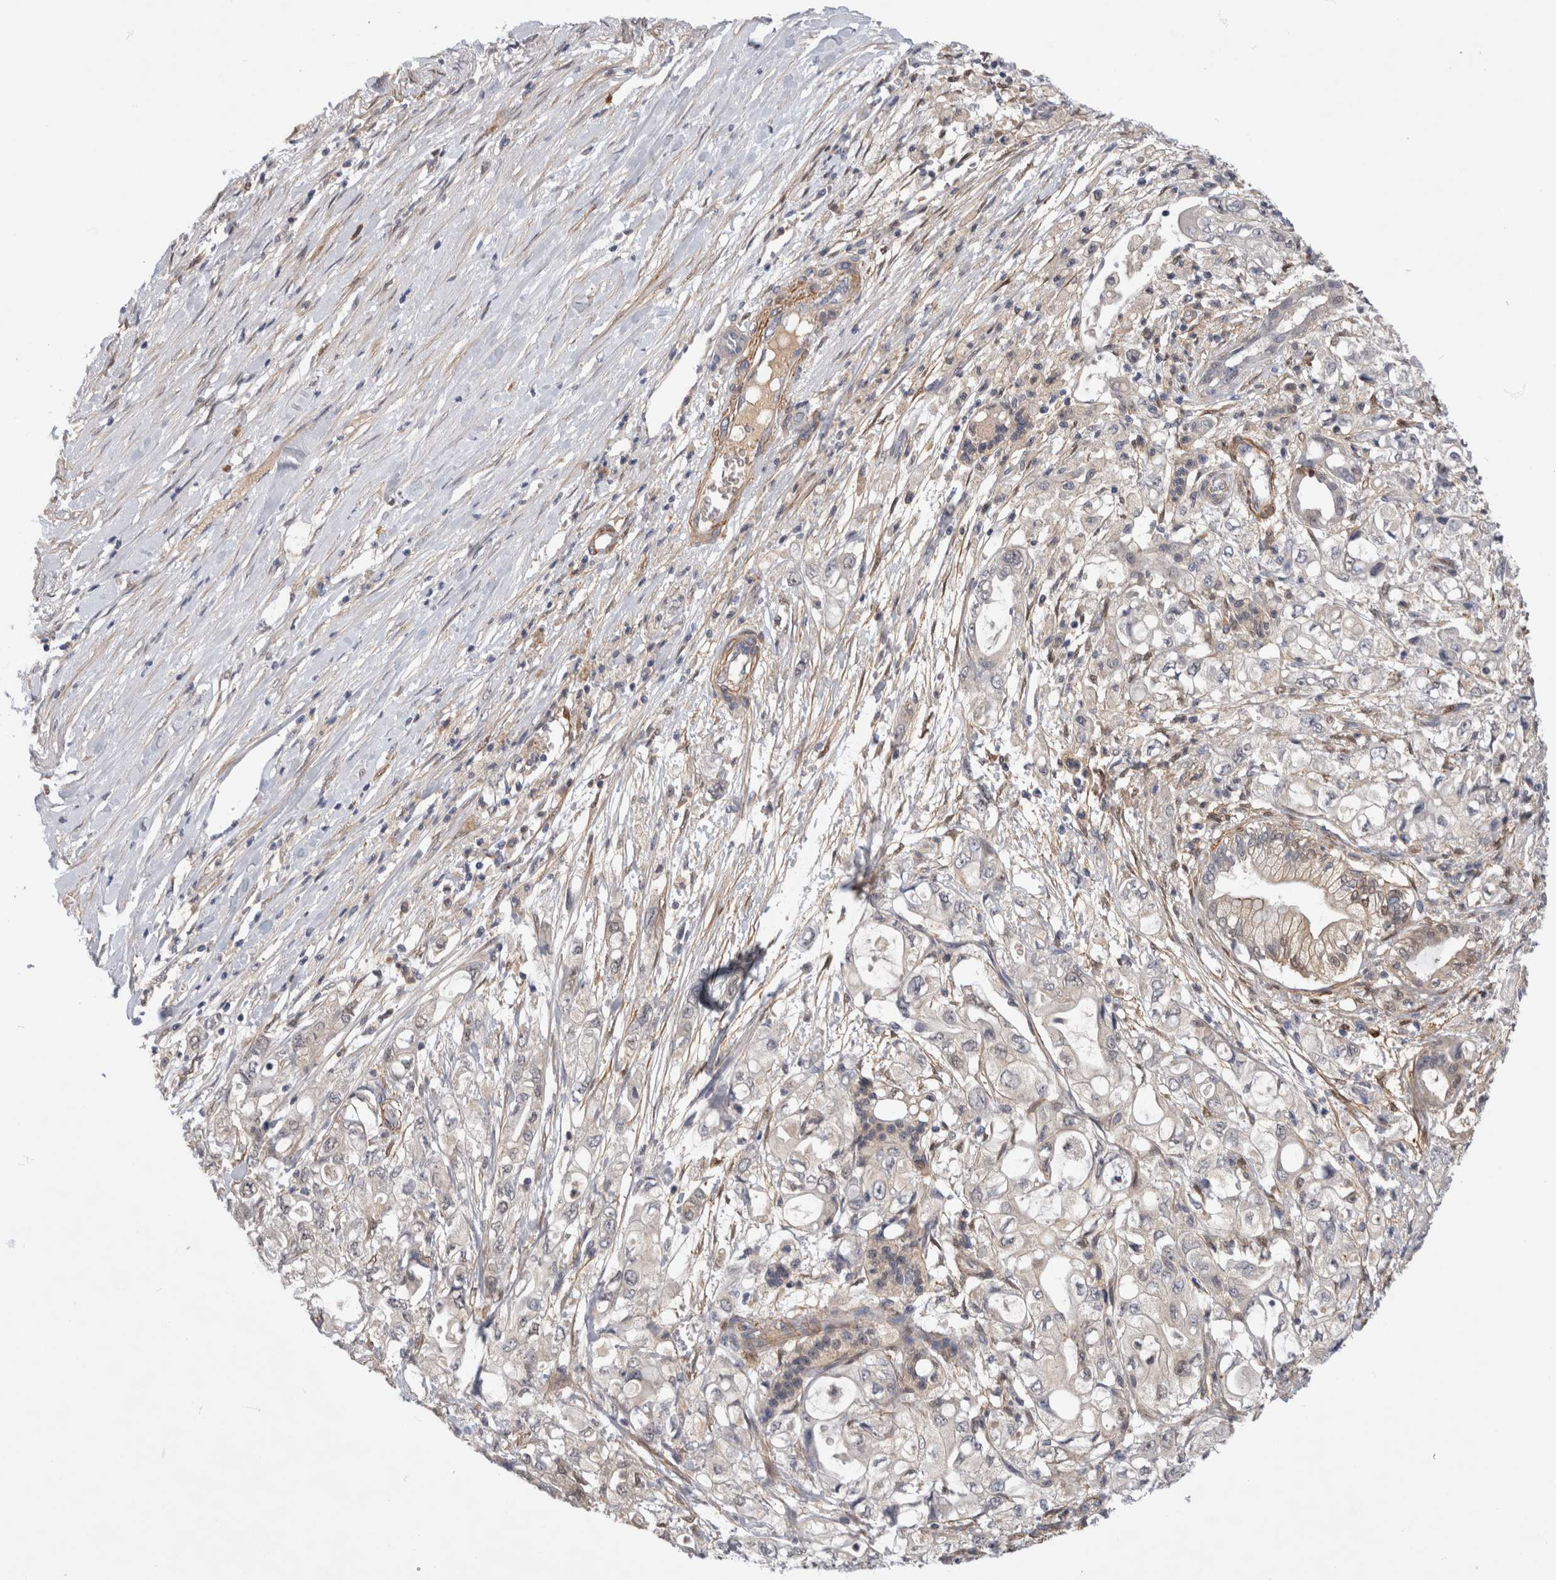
{"staining": {"intensity": "moderate", "quantity": "<25%", "location": "cytoplasmic/membranous"}, "tissue": "pancreatic cancer", "cell_type": "Tumor cells", "image_type": "cancer", "snomed": [{"axis": "morphology", "description": "Adenocarcinoma, NOS"}, {"axis": "topography", "description": "Pancreas"}], "caption": "Immunohistochemical staining of human adenocarcinoma (pancreatic) demonstrates low levels of moderate cytoplasmic/membranous protein expression in approximately <25% of tumor cells.", "gene": "PGM1", "patient": {"sex": "male", "age": 79}}